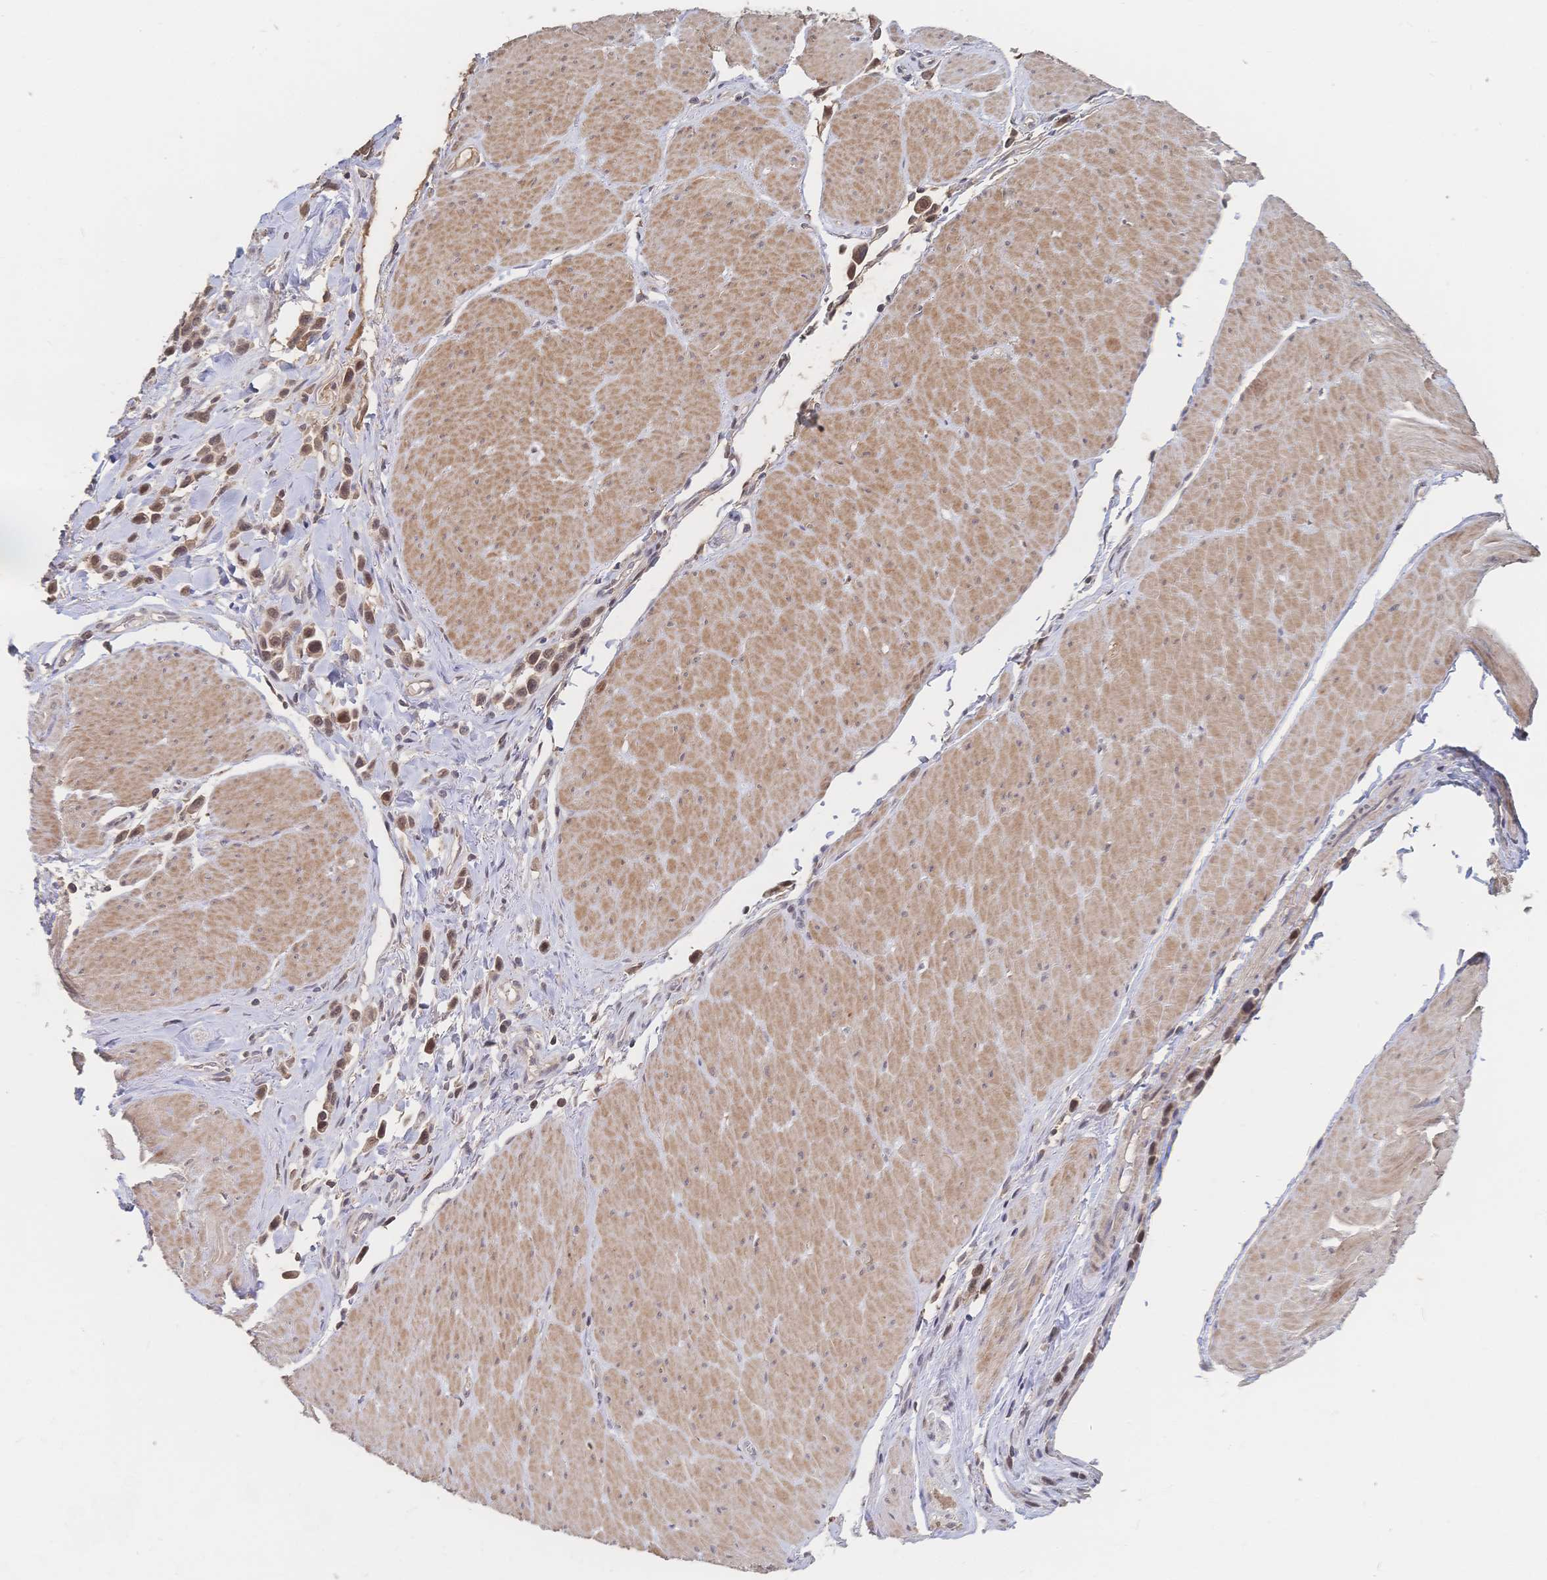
{"staining": {"intensity": "moderate", "quantity": ">75%", "location": "nuclear"}, "tissue": "stomach cancer", "cell_type": "Tumor cells", "image_type": "cancer", "snomed": [{"axis": "morphology", "description": "Adenocarcinoma, NOS"}, {"axis": "topography", "description": "Stomach"}], "caption": "A brown stain highlights moderate nuclear staining of a protein in adenocarcinoma (stomach) tumor cells. The staining is performed using DAB brown chromogen to label protein expression. The nuclei are counter-stained blue using hematoxylin.", "gene": "LRP5", "patient": {"sex": "male", "age": 47}}